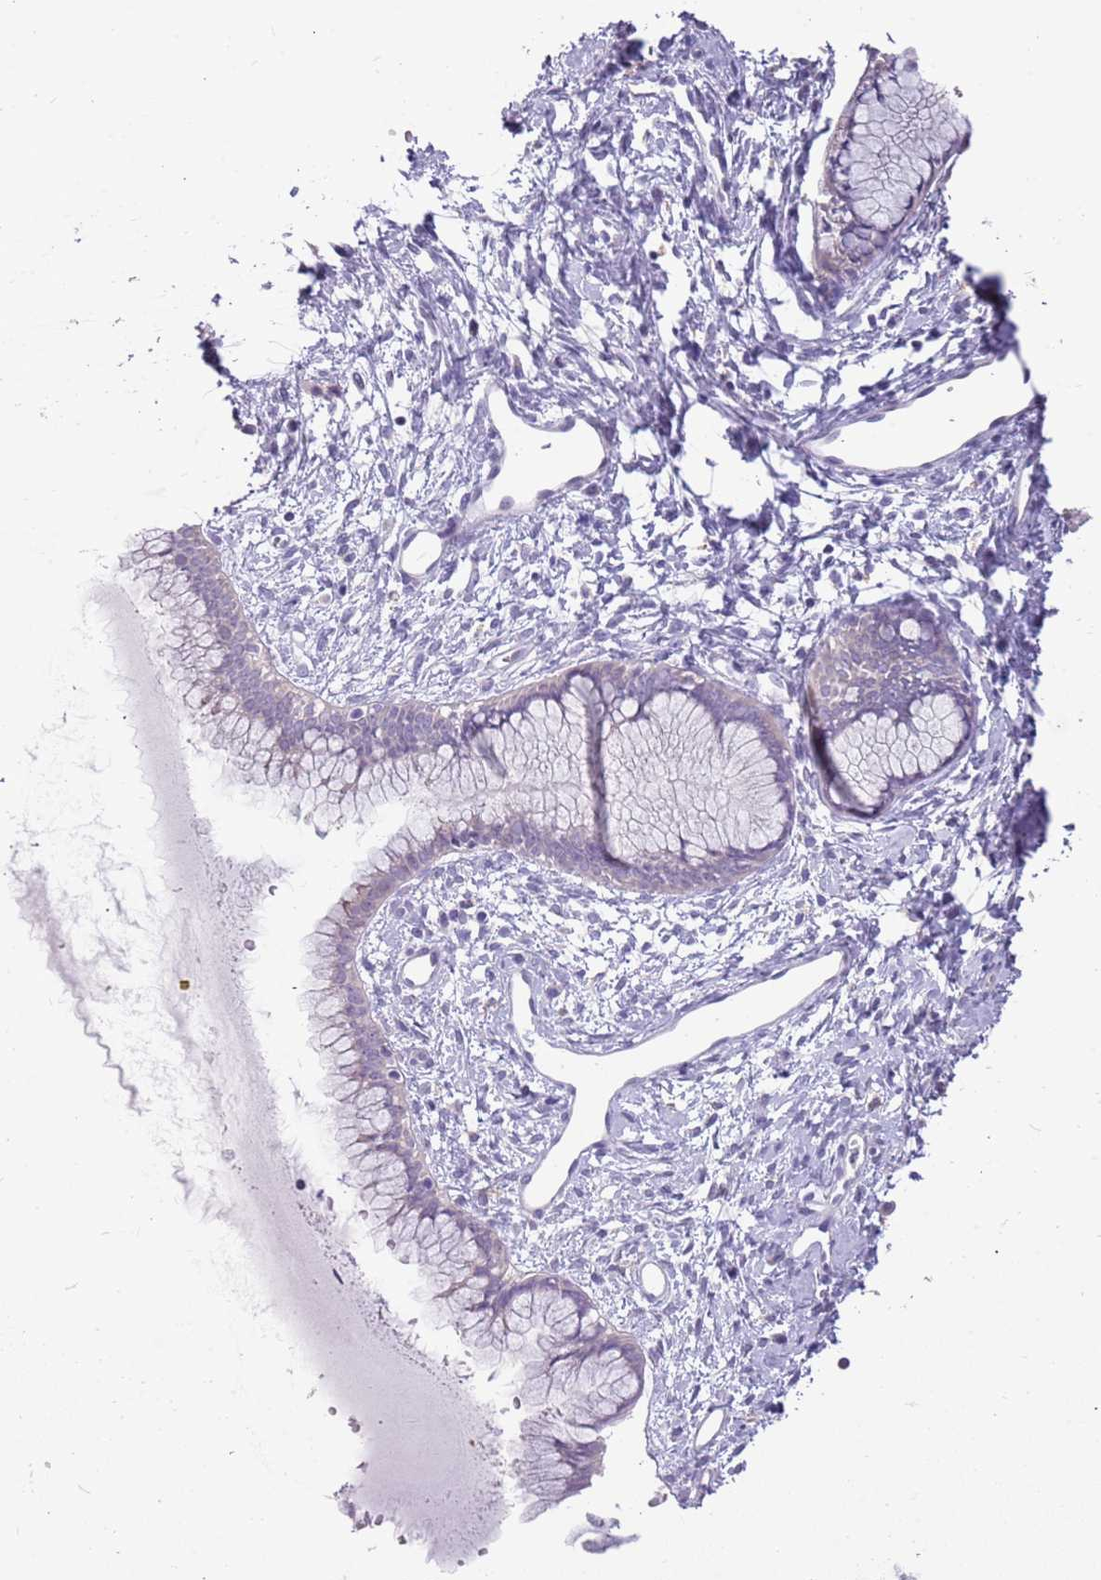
{"staining": {"intensity": "negative", "quantity": "none", "location": "none"}, "tissue": "cervix", "cell_type": "Glandular cells", "image_type": "normal", "snomed": [{"axis": "morphology", "description": "Normal tissue, NOS"}, {"axis": "topography", "description": "Cervix"}], "caption": "Glandular cells show no significant positivity in benign cervix.", "gene": "RHCG", "patient": {"sex": "female", "age": 42}}